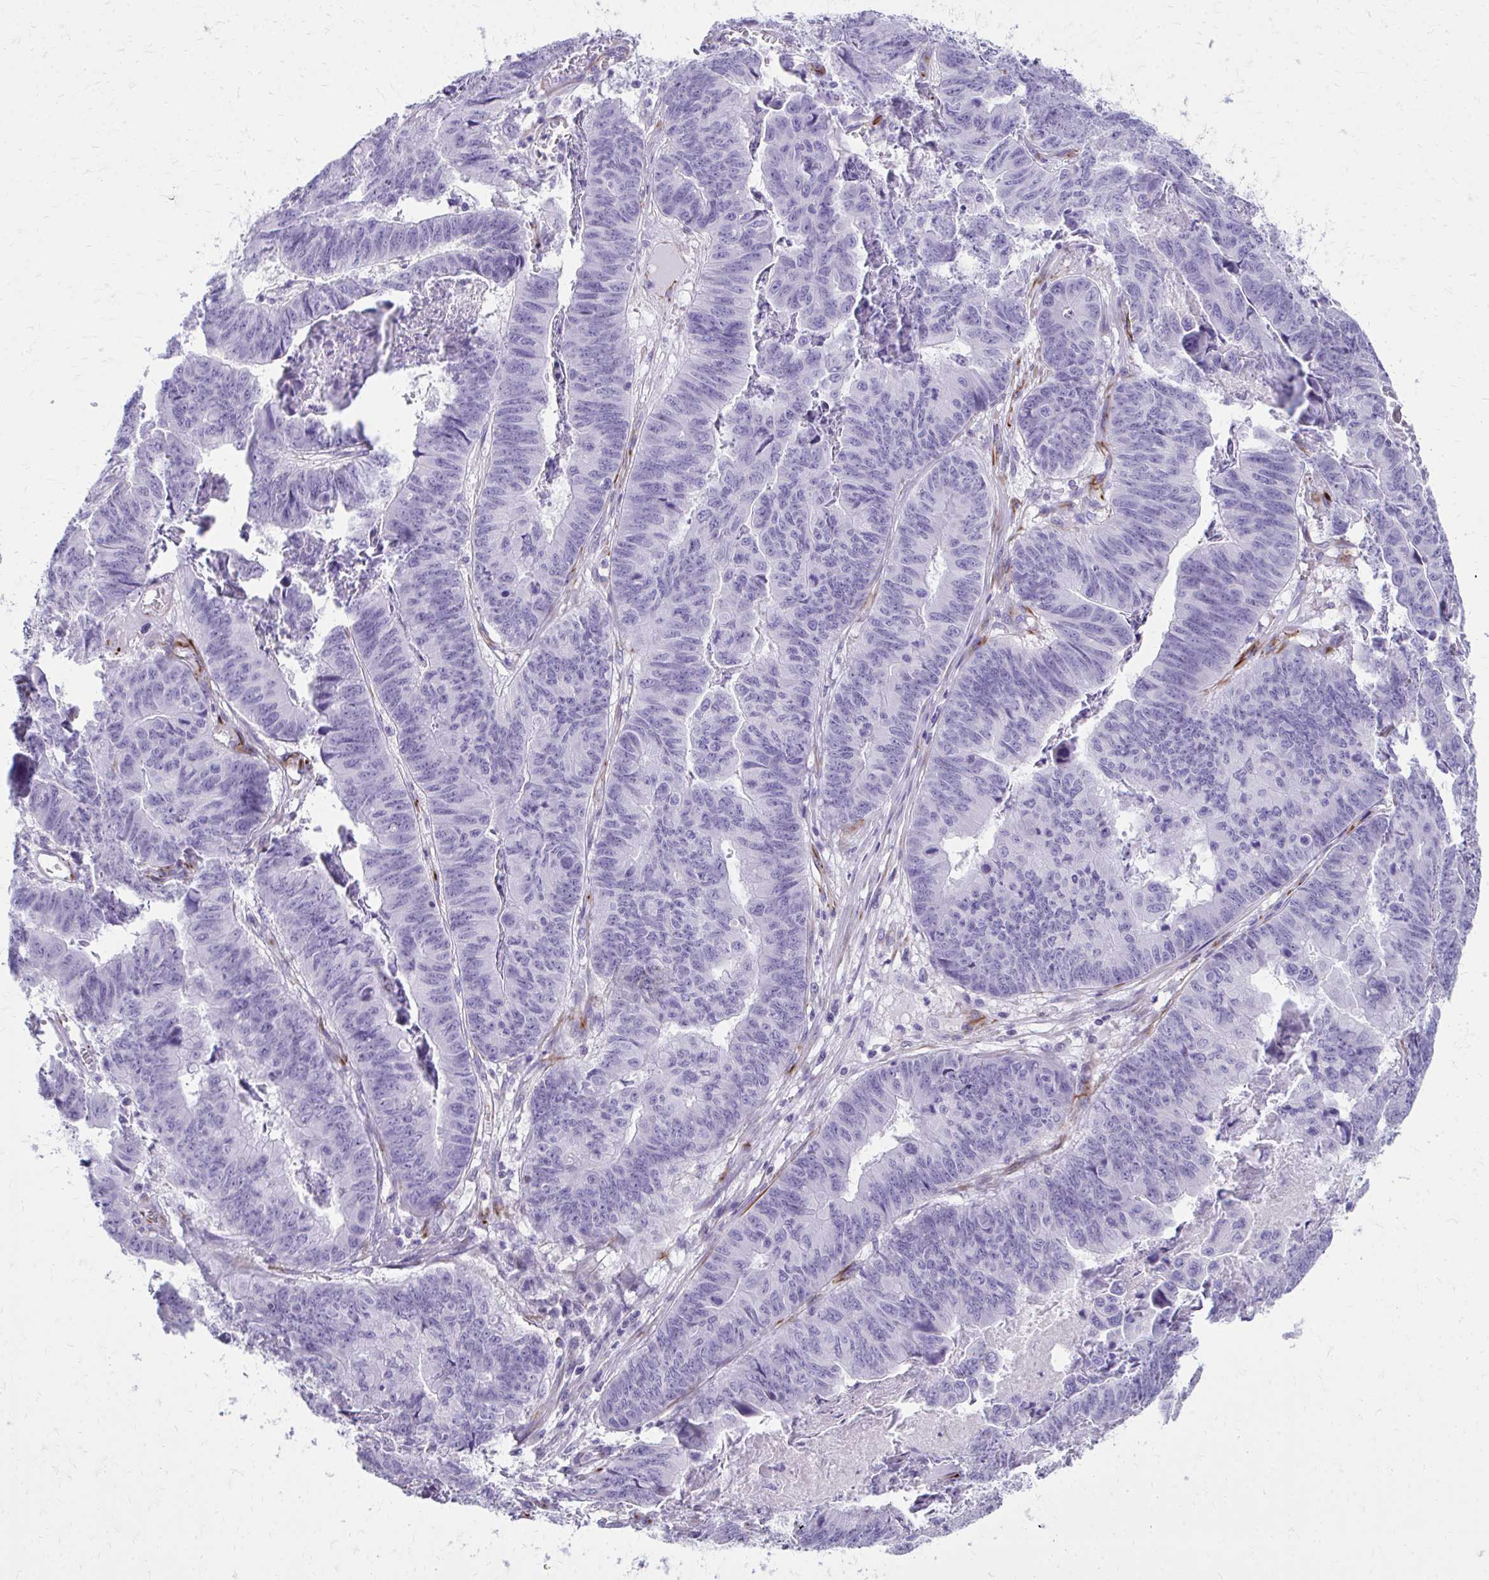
{"staining": {"intensity": "negative", "quantity": "none", "location": "none"}, "tissue": "stomach cancer", "cell_type": "Tumor cells", "image_type": "cancer", "snomed": [{"axis": "morphology", "description": "Adenocarcinoma, NOS"}, {"axis": "topography", "description": "Stomach, lower"}], "caption": "The image shows no significant expression in tumor cells of adenocarcinoma (stomach).", "gene": "TRIM6", "patient": {"sex": "male", "age": 77}}